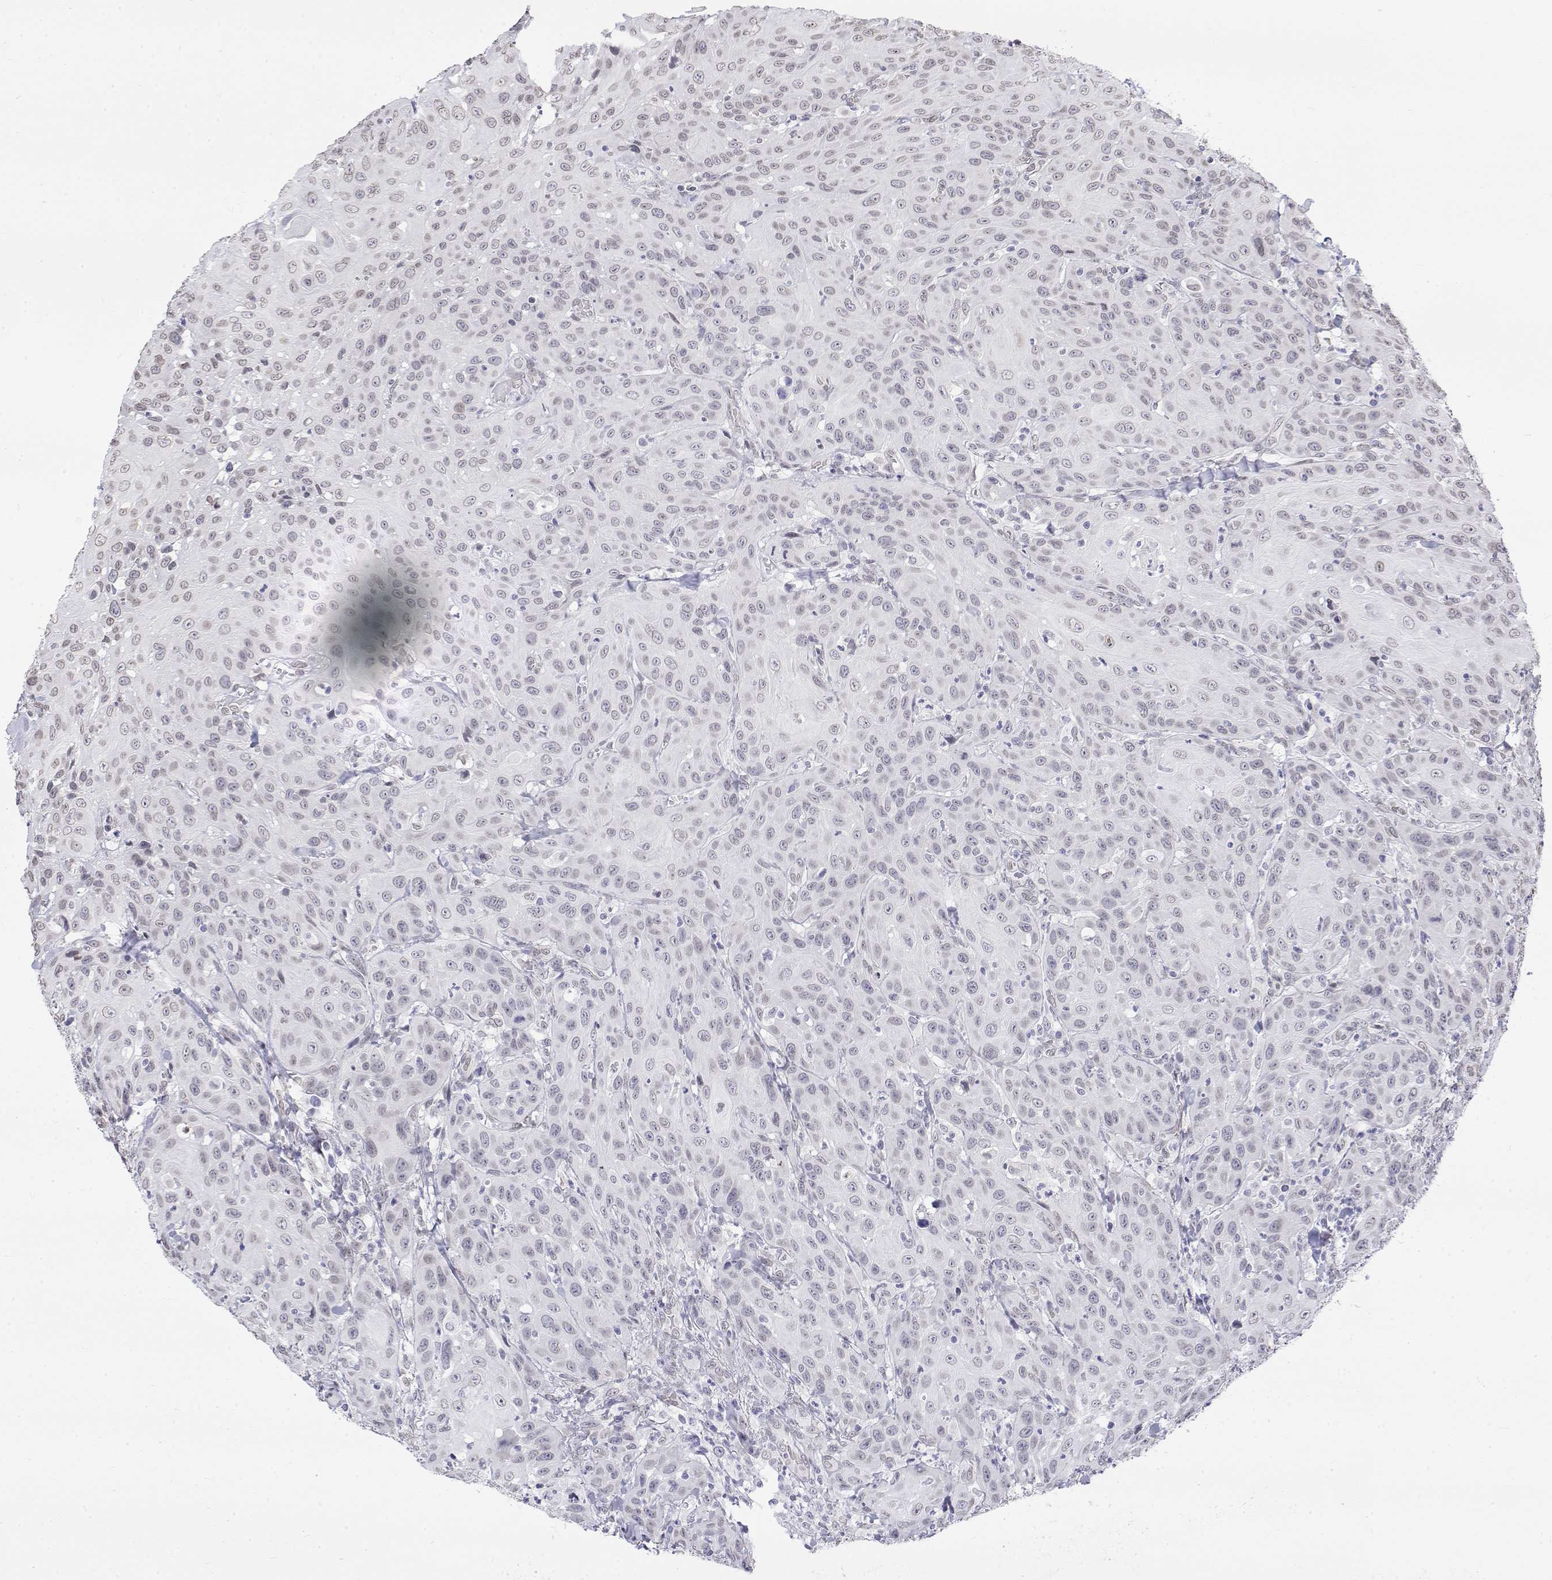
{"staining": {"intensity": "weak", "quantity": "25%-75%", "location": "nuclear"}, "tissue": "head and neck cancer", "cell_type": "Tumor cells", "image_type": "cancer", "snomed": [{"axis": "morphology", "description": "Normal tissue, NOS"}, {"axis": "morphology", "description": "Squamous cell carcinoma, NOS"}, {"axis": "topography", "description": "Oral tissue"}, {"axis": "topography", "description": "Tounge, NOS"}, {"axis": "topography", "description": "Head-Neck"}], "caption": "Immunohistochemical staining of head and neck squamous cell carcinoma exhibits weak nuclear protein expression in about 25%-75% of tumor cells. The protein is stained brown, and the nuclei are stained in blue (DAB IHC with brightfield microscopy, high magnification).", "gene": "ZNF532", "patient": {"sex": "male", "age": 62}}